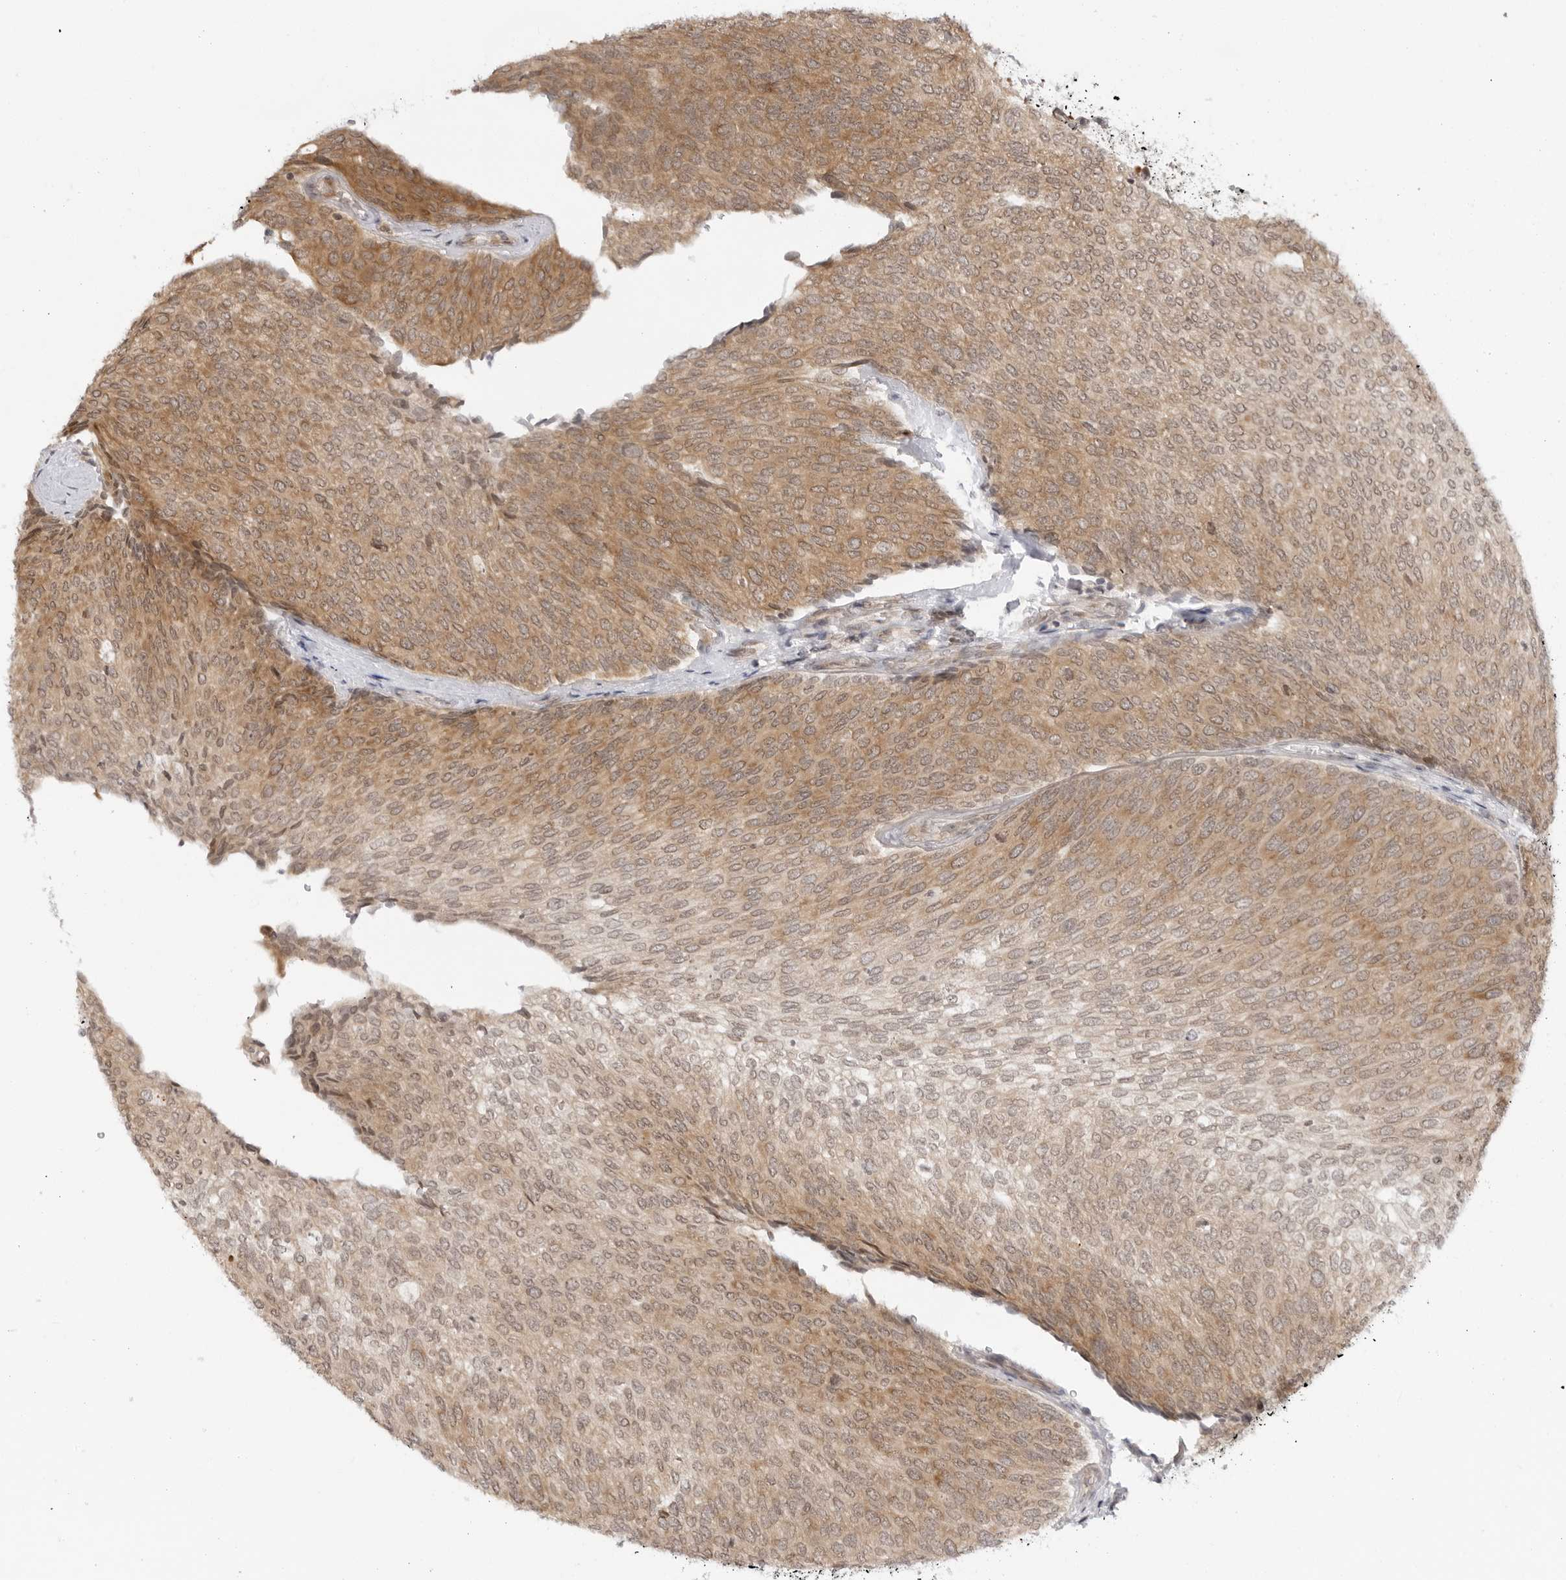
{"staining": {"intensity": "moderate", "quantity": ">75%", "location": "cytoplasmic/membranous"}, "tissue": "urothelial cancer", "cell_type": "Tumor cells", "image_type": "cancer", "snomed": [{"axis": "morphology", "description": "Urothelial carcinoma, Low grade"}, {"axis": "topography", "description": "Urinary bladder"}], "caption": "Immunohistochemistry photomicrograph of neoplastic tissue: urothelial cancer stained using IHC exhibits medium levels of moderate protein expression localized specifically in the cytoplasmic/membranous of tumor cells, appearing as a cytoplasmic/membranous brown color.", "gene": "PRRC2C", "patient": {"sex": "female", "age": 79}}